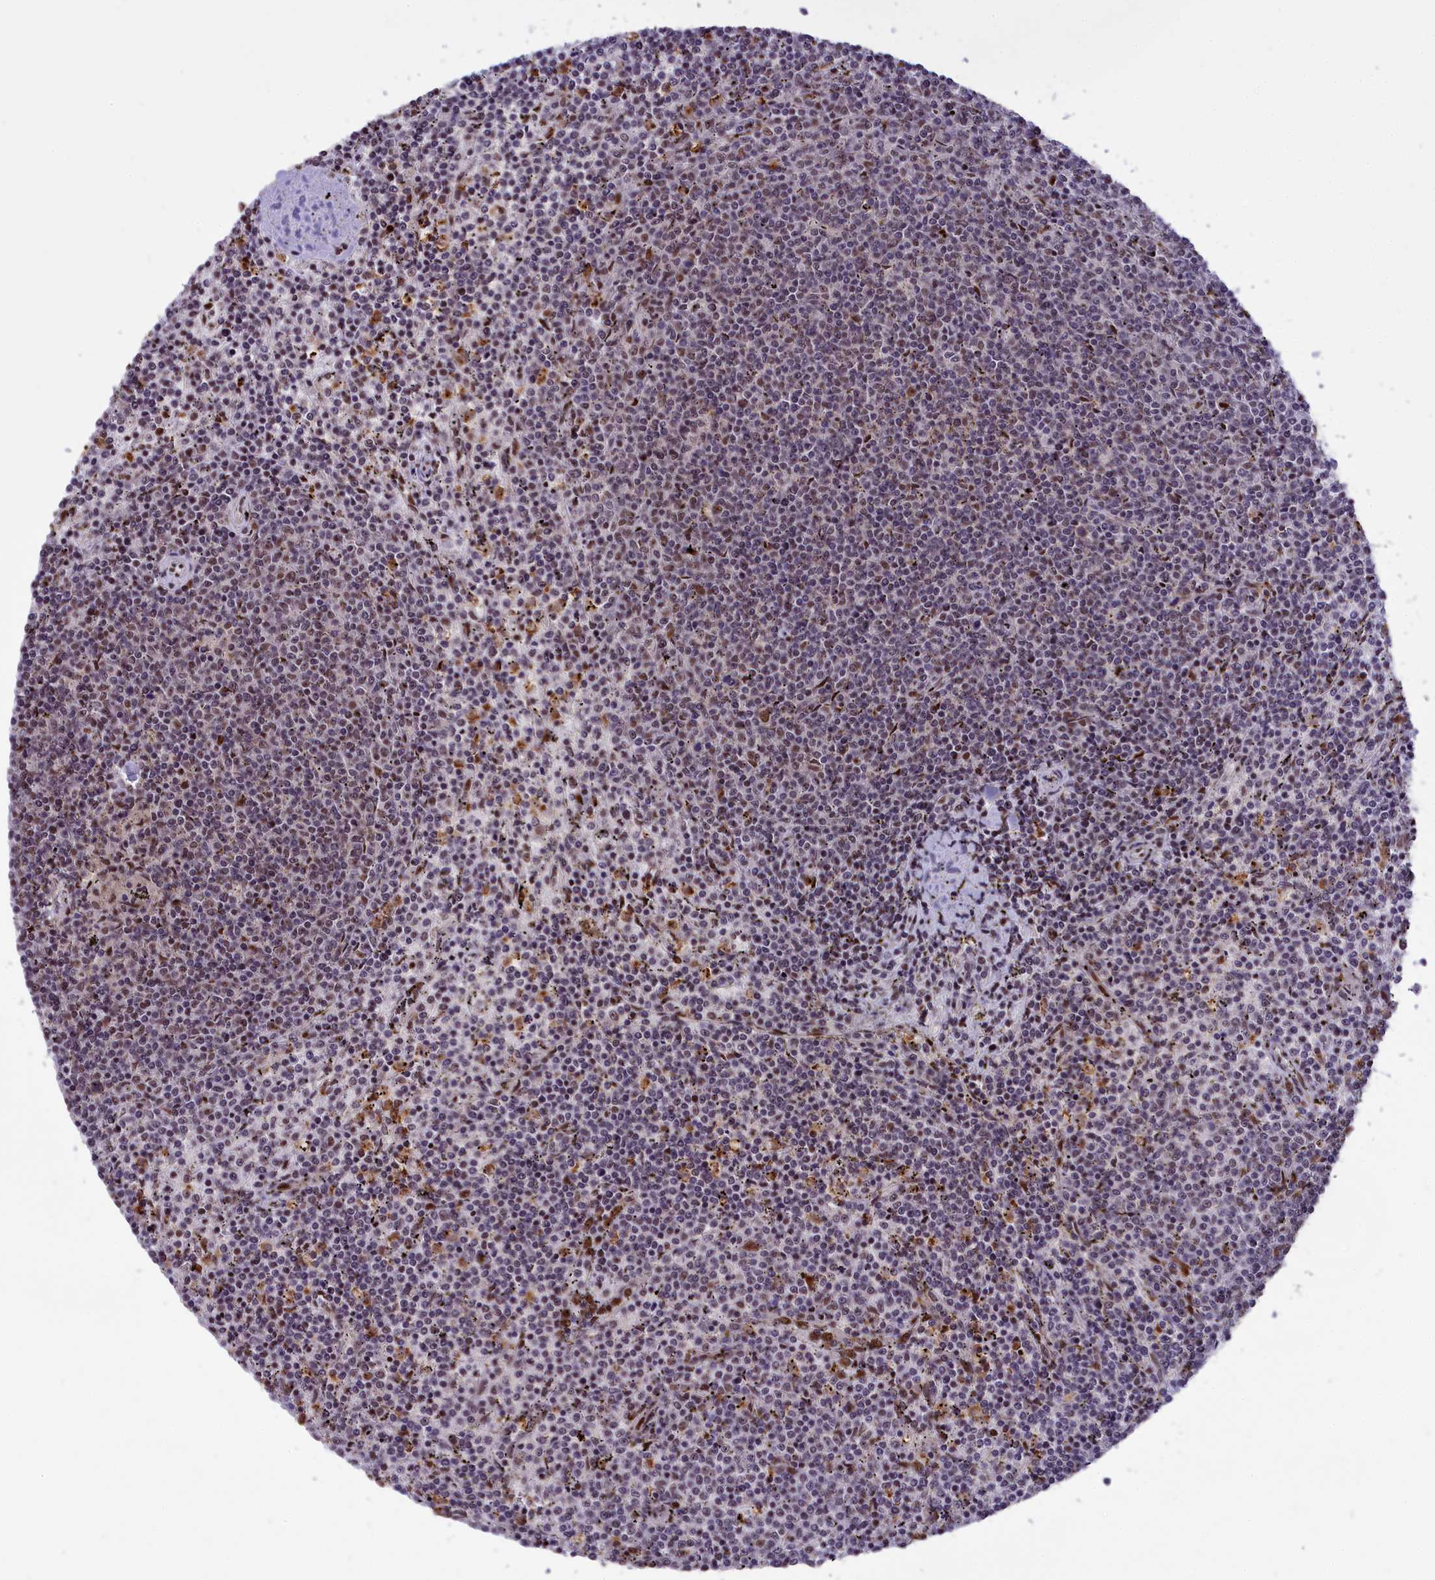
{"staining": {"intensity": "weak", "quantity": "25%-75%", "location": "nuclear"}, "tissue": "lymphoma", "cell_type": "Tumor cells", "image_type": "cancer", "snomed": [{"axis": "morphology", "description": "Malignant lymphoma, non-Hodgkin's type, Low grade"}, {"axis": "topography", "description": "Spleen"}], "caption": "This image demonstrates IHC staining of low-grade malignant lymphoma, non-Hodgkin's type, with low weak nuclear staining in approximately 25%-75% of tumor cells.", "gene": "RELB", "patient": {"sex": "female", "age": 50}}